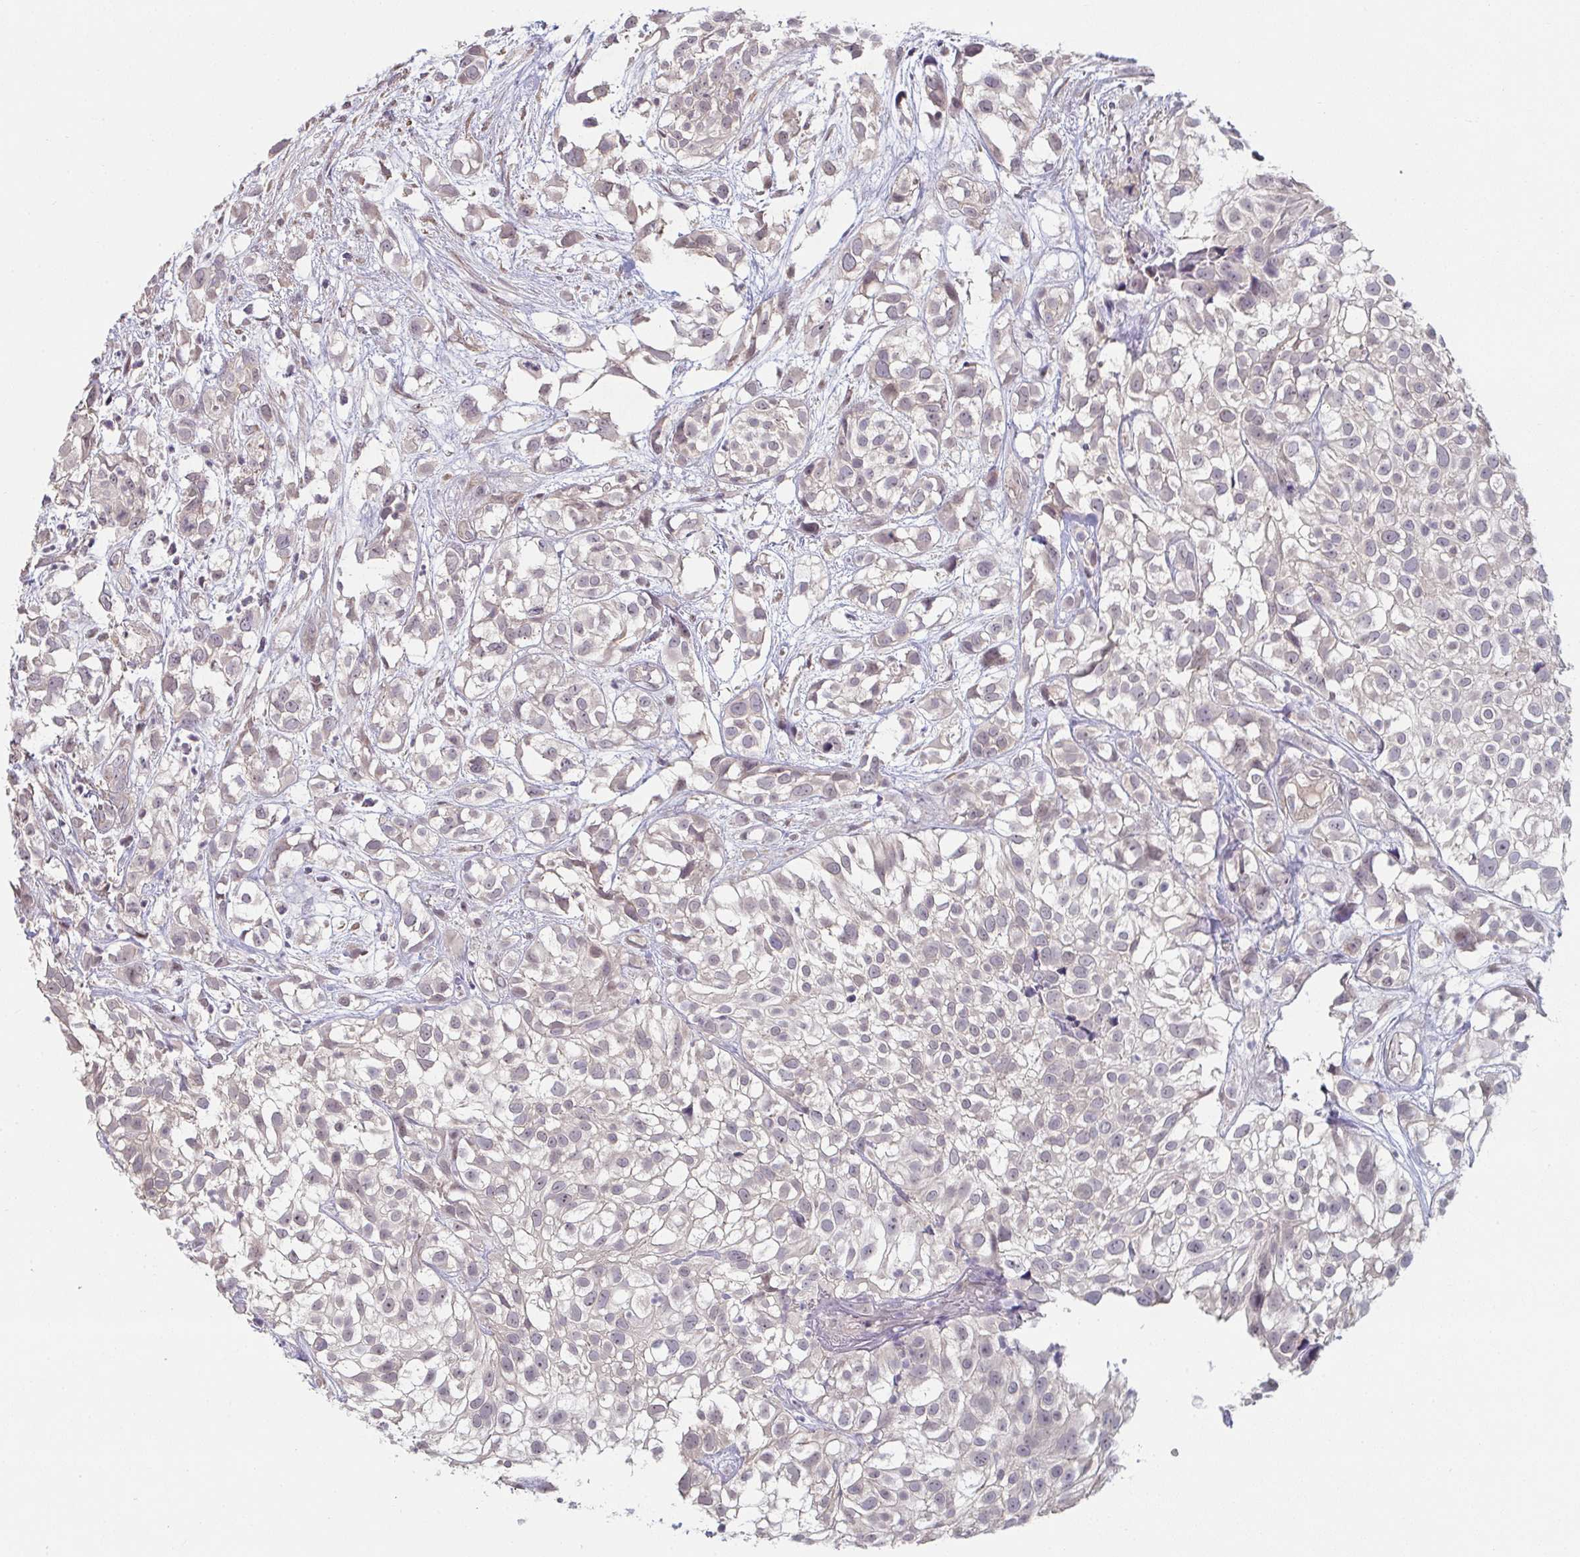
{"staining": {"intensity": "negative", "quantity": "none", "location": "none"}, "tissue": "urothelial cancer", "cell_type": "Tumor cells", "image_type": "cancer", "snomed": [{"axis": "morphology", "description": "Urothelial carcinoma, High grade"}, {"axis": "topography", "description": "Urinary bladder"}], "caption": "Image shows no protein positivity in tumor cells of urothelial cancer tissue. (Immunohistochemistry (ihc), brightfield microscopy, high magnification).", "gene": "ZNF214", "patient": {"sex": "male", "age": 56}}